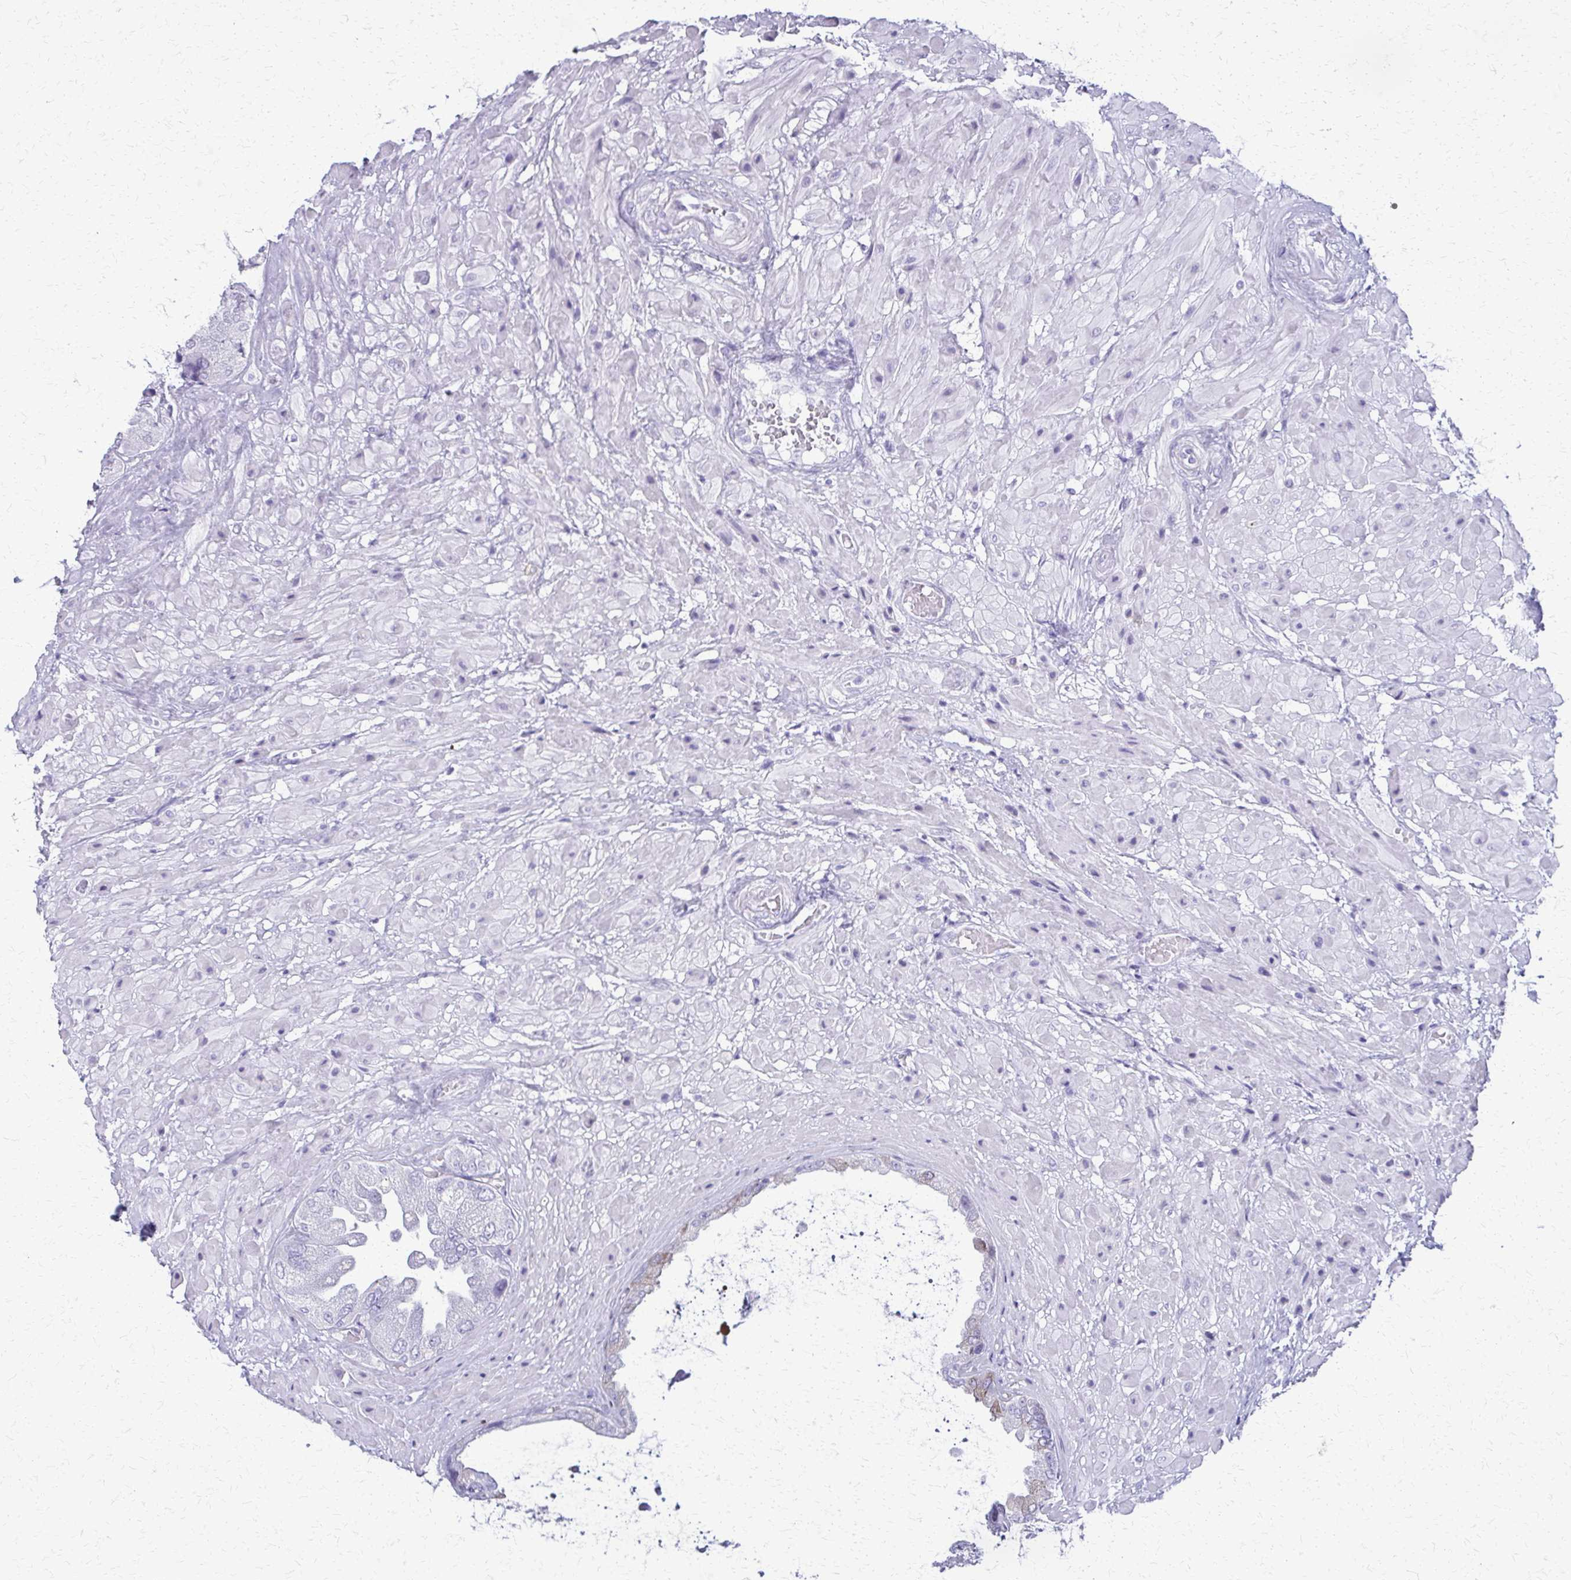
{"staining": {"intensity": "negative", "quantity": "none", "location": "none"}, "tissue": "seminal vesicle", "cell_type": "Glandular cells", "image_type": "normal", "snomed": [{"axis": "morphology", "description": "Normal tissue, NOS"}, {"axis": "topography", "description": "Seminal veicle"}], "caption": "Micrograph shows no significant protein expression in glandular cells of normal seminal vesicle. (DAB immunohistochemistry (IHC), high magnification).", "gene": "FAM162B", "patient": {"sex": "male", "age": 55}}